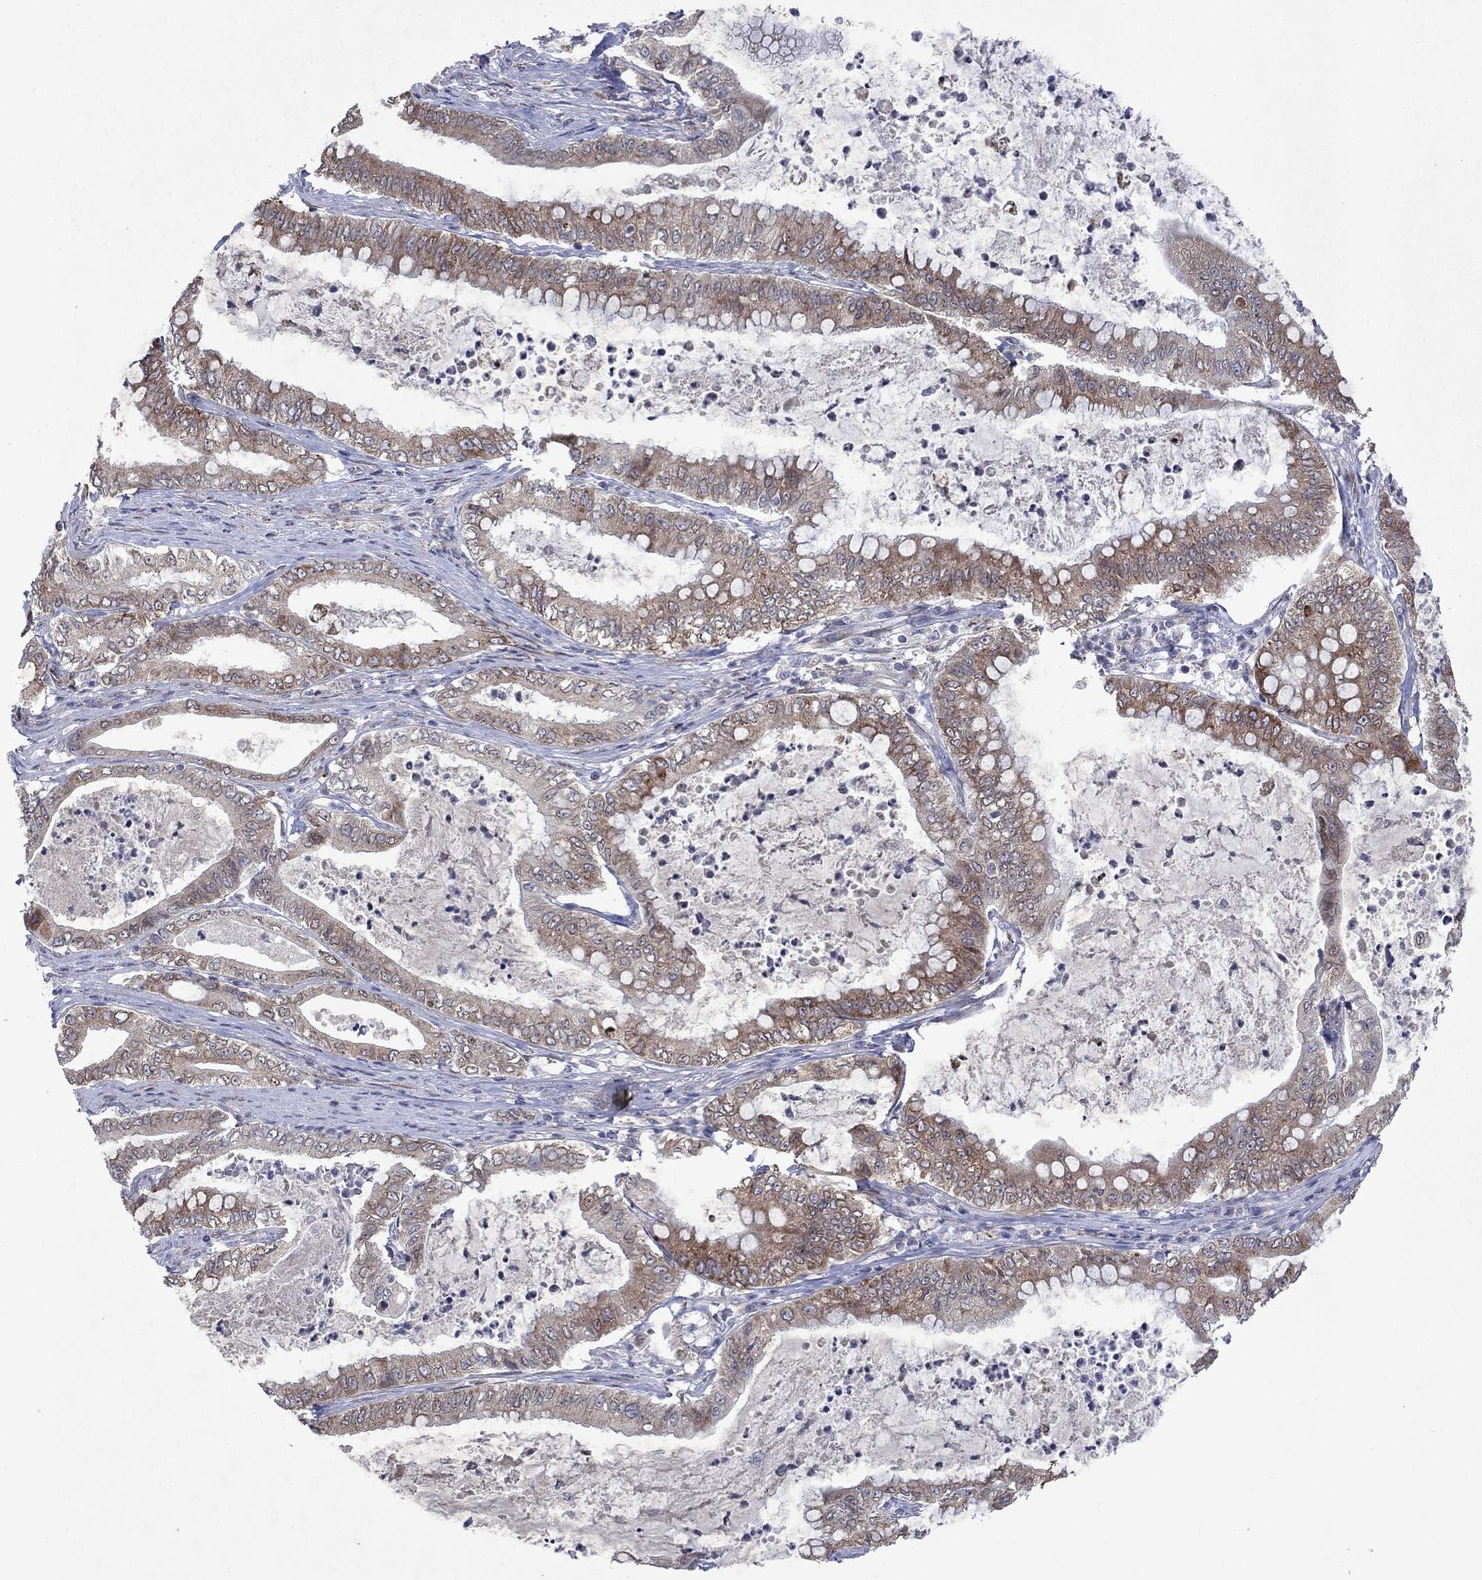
{"staining": {"intensity": "moderate", "quantity": ">75%", "location": "cytoplasmic/membranous"}, "tissue": "pancreatic cancer", "cell_type": "Tumor cells", "image_type": "cancer", "snomed": [{"axis": "morphology", "description": "Adenocarcinoma, NOS"}, {"axis": "topography", "description": "Pancreas"}], "caption": "IHC staining of pancreatic adenocarcinoma, which exhibits medium levels of moderate cytoplasmic/membranous positivity in approximately >75% of tumor cells indicating moderate cytoplasmic/membranous protein staining. The staining was performed using DAB (3,3'-diaminobenzidine) (brown) for protein detection and nuclei were counterstained in hematoxylin (blue).", "gene": "TMEM97", "patient": {"sex": "male", "age": 71}}